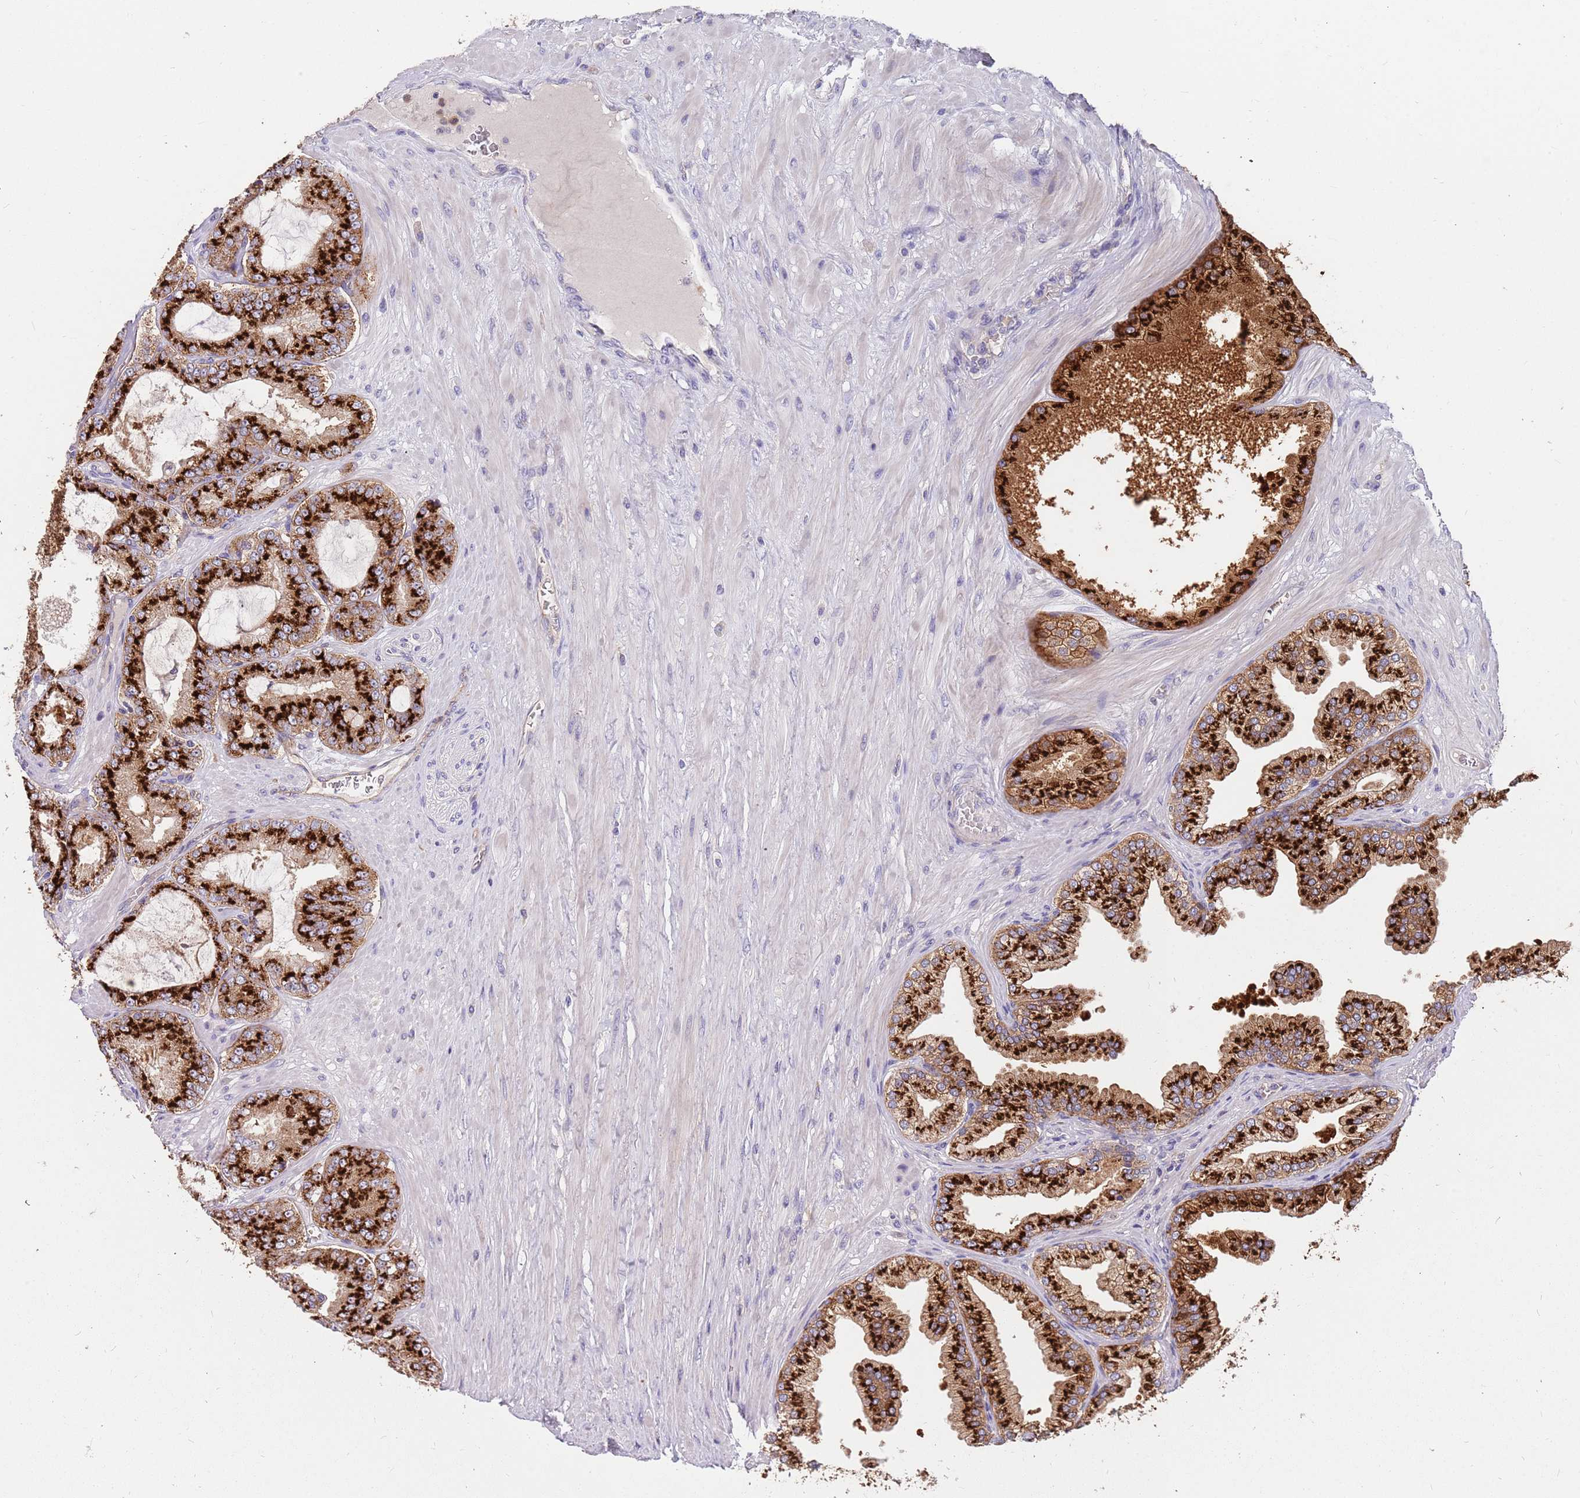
{"staining": {"intensity": "strong", "quantity": ">75%", "location": "cytoplasmic/membranous"}, "tissue": "prostate cancer", "cell_type": "Tumor cells", "image_type": "cancer", "snomed": [{"axis": "morphology", "description": "Adenocarcinoma, Low grade"}, {"axis": "topography", "description": "Prostate"}], "caption": "Immunohistochemical staining of human adenocarcinoma (low-grade) (prostate) exhibits high levels of strong cytoplasmic/membranous protein expression in approximately >75% of tumor cells.", "gene": "BORCS5", "patient": {"sex": "male", "age": 63}}